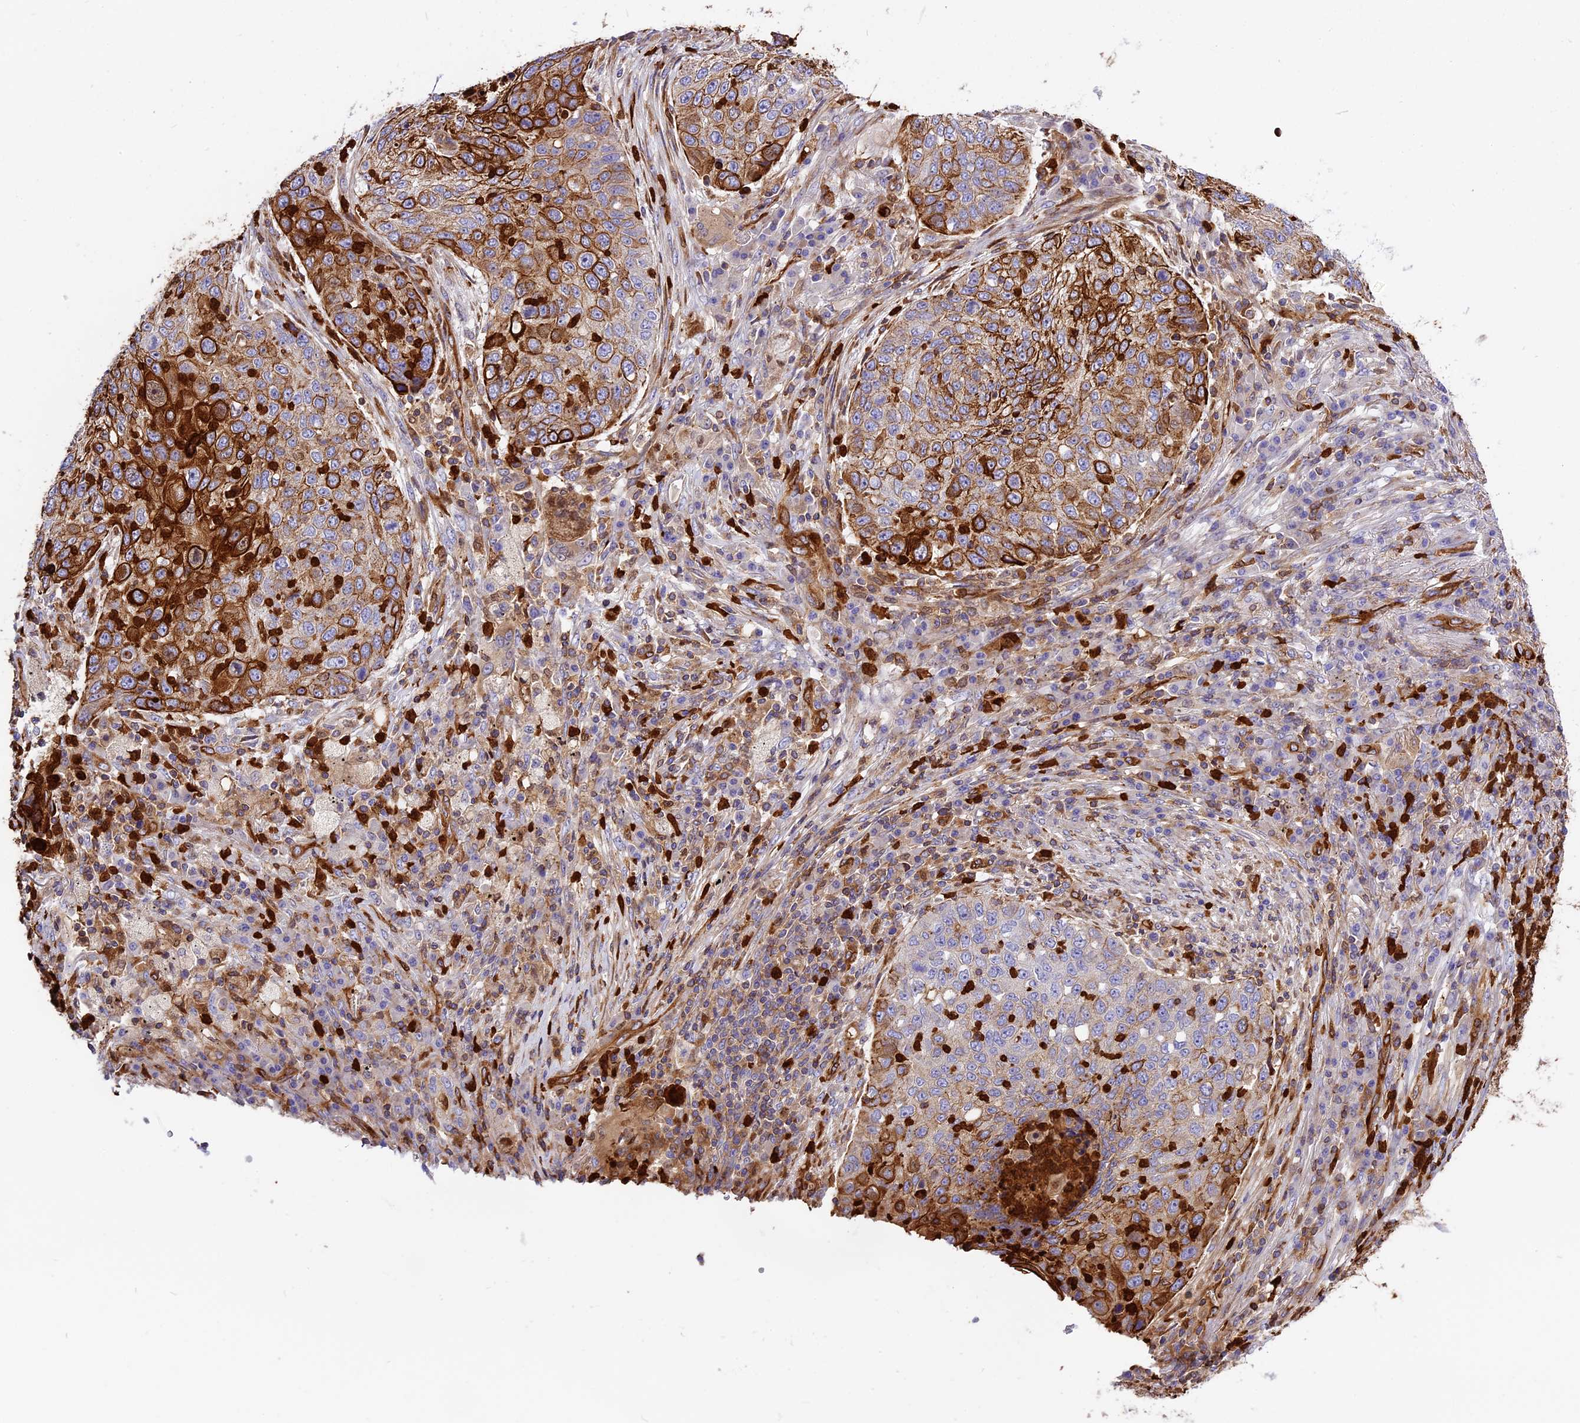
{"staining": {"intensity": "strong", "quantity": "25%-75%", "location": "cytoplasmic/membranous"}, "tissue": "lung cancer", "cell_type": "Tumor cells", "image_type": "cancer", "snomed": [{"axis": "morphology", "description": "Squamous cell carcinoma, NOS"}, {"axis": "topography", "description": "Lung"}], "caption": "Strong cytoplasmic/membranous expression for a protein is seen in approximately 25%-75% of tumor cells of lung cancer (squamous cell carcinoma) using IHC.", "gene": "CD99L2", "patient": {"sex": "female", "age": 63}}